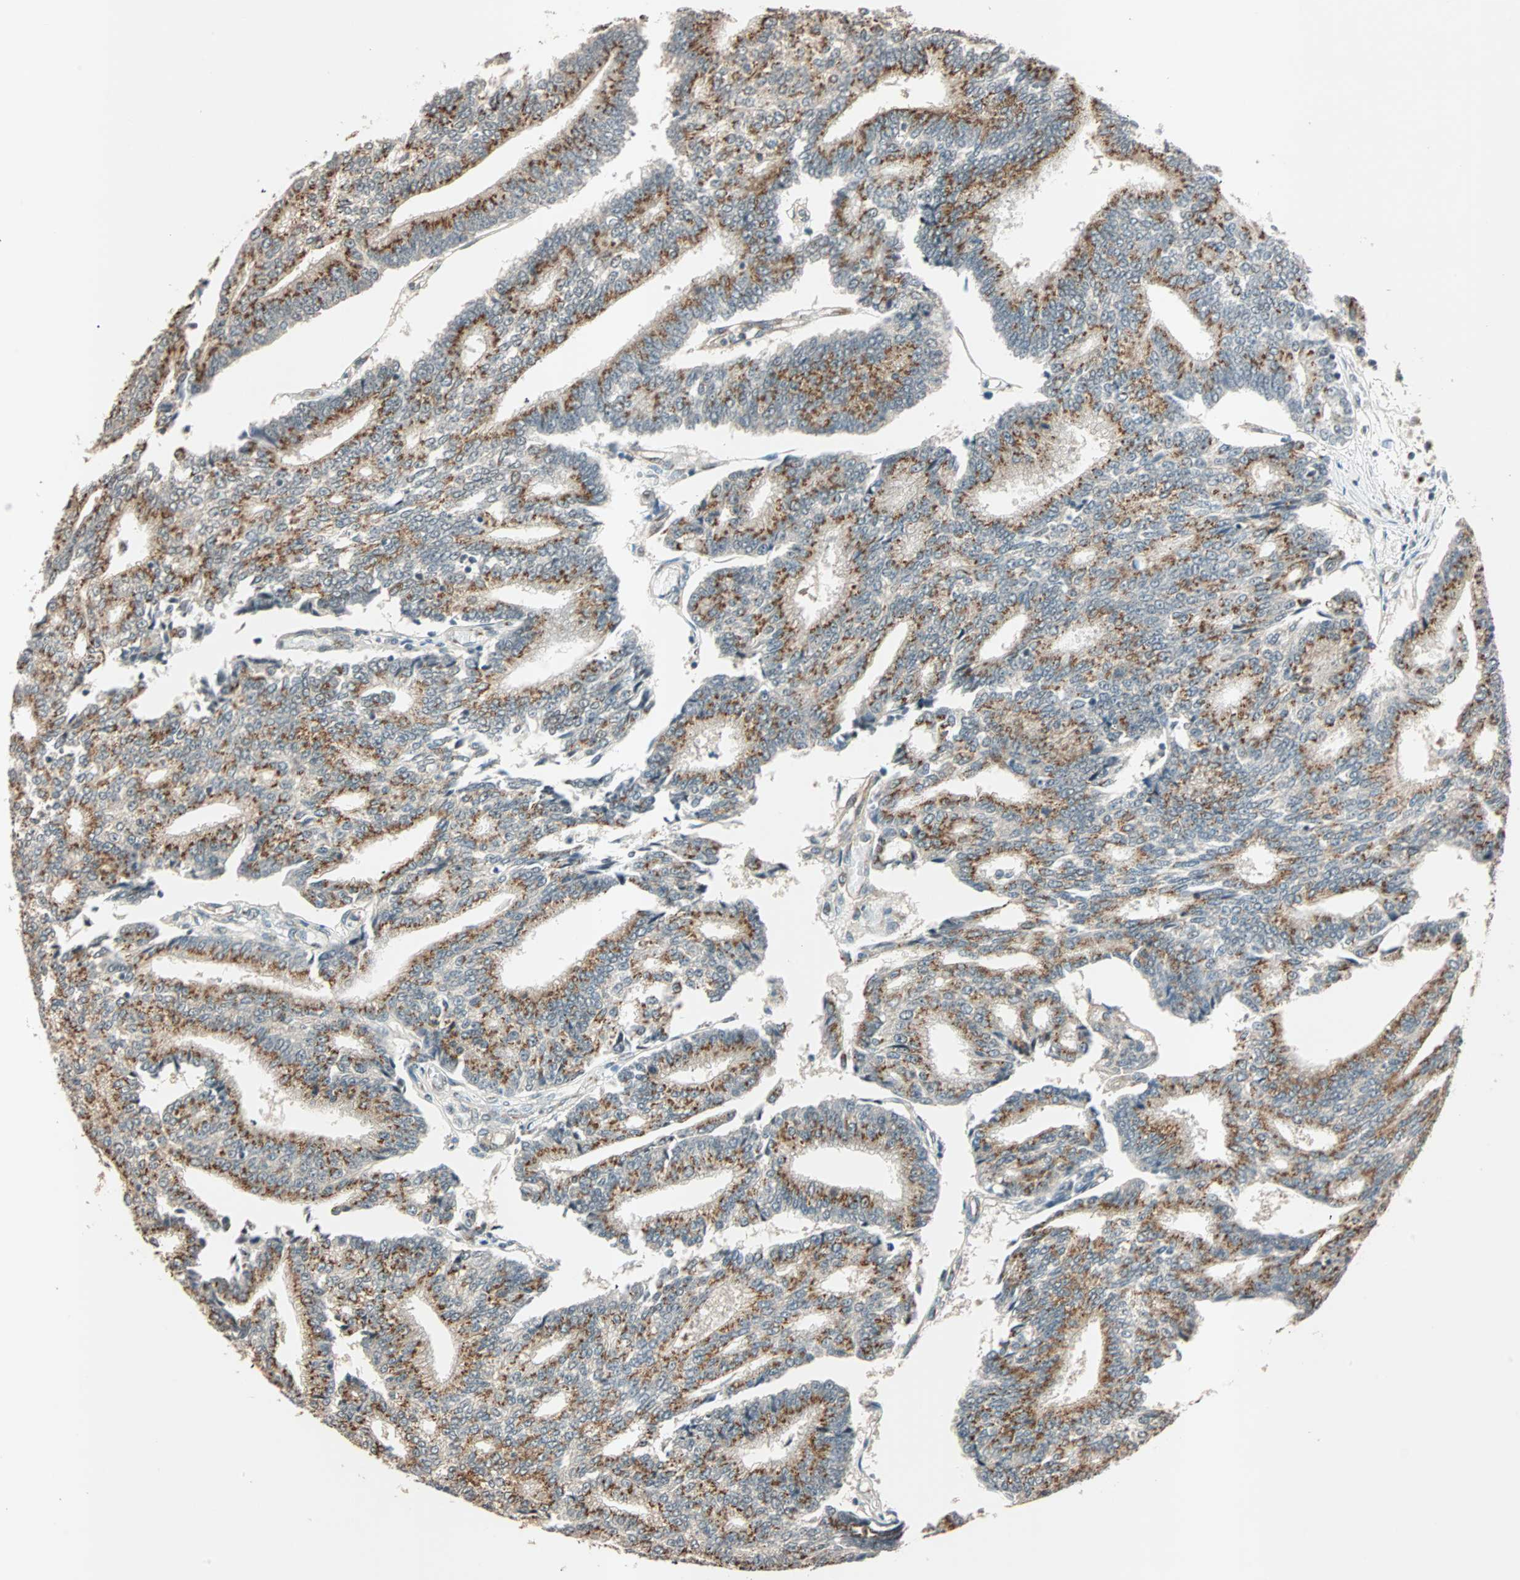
{"staining": {"intensity": "moderate", "quantity": "25%-75%", "location": "cytoplasmic/membranous"}, "tissue": "prostate cancer", "cell_type": "Tumor cells", "image_type": "cancer", "snomed": [{"axis": "morphology", "description": "Adenocarcinoma, High grade"}, {"axis": "topography", "description": "Prostate"}], "caption": "Prostate cancer (adenocarcinoma (high-grade)) stained with DAB immunohistochemistry (IHC) displays medium levels of moderate cytoplasmic/membranous staining in about 25%-75% of tumor cells.", "gene": "PRDM2", "patient": {"sex": "male", "age": 55}}